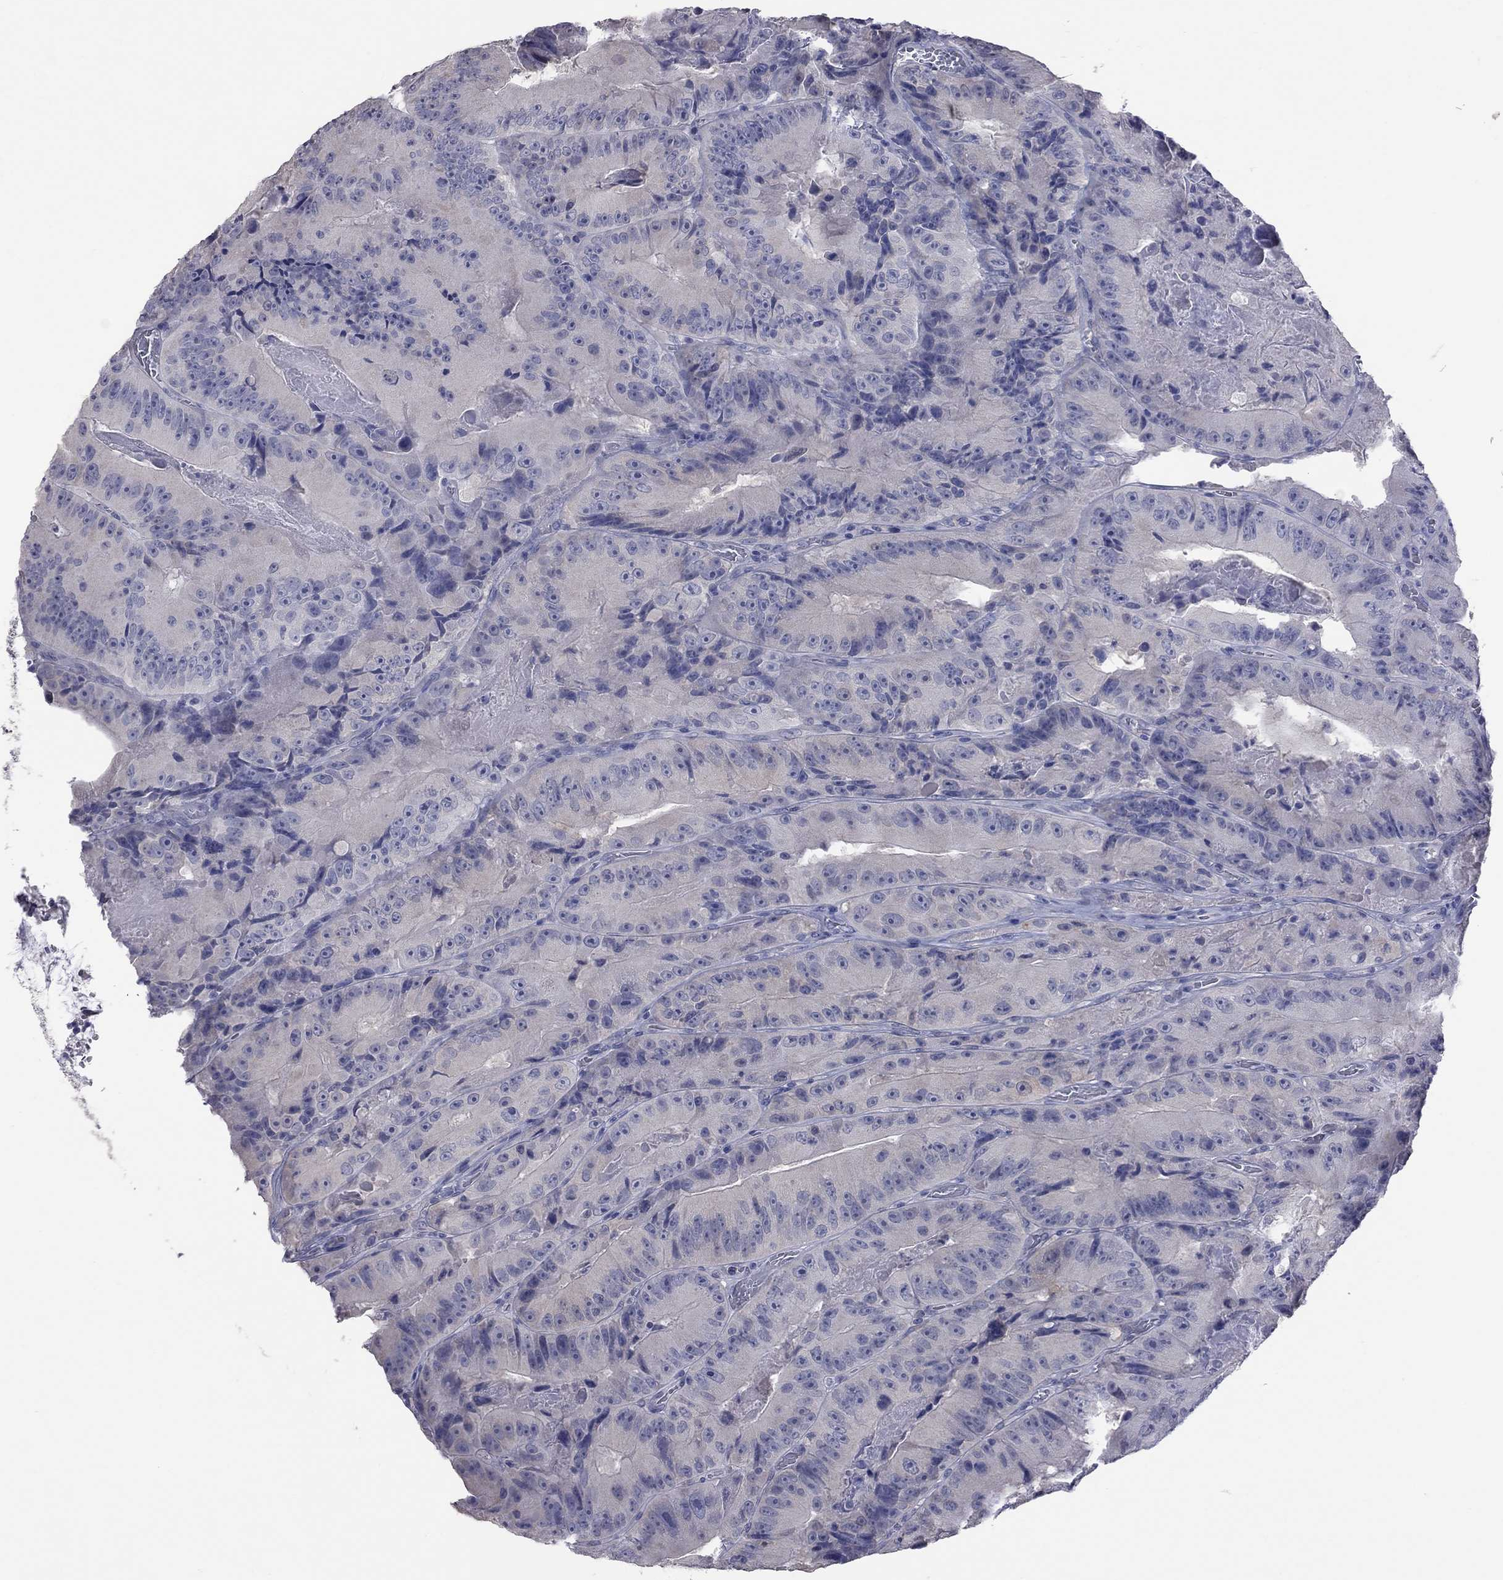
{"staining": {"intensity": "negative", "quantity": "none", "location": "none"}, "tissue": "colorectal cancer", "cell_type": "Tumor cells", "image_type": "cancer", "snomed": [{"axis": "morphology", "description": "Adenocarcinoma, NOS"}, {"axis": "topography", "description": "Colon"}], "caption": "Adenocarcinoma (colorectal) was stained to show a protein in brown. There is no significant staining in tumor cells. (DAB IHC with hematoxylin counter stain).", "gene": "HYLS1", "patient": {"sex": "female", "age": 86}}